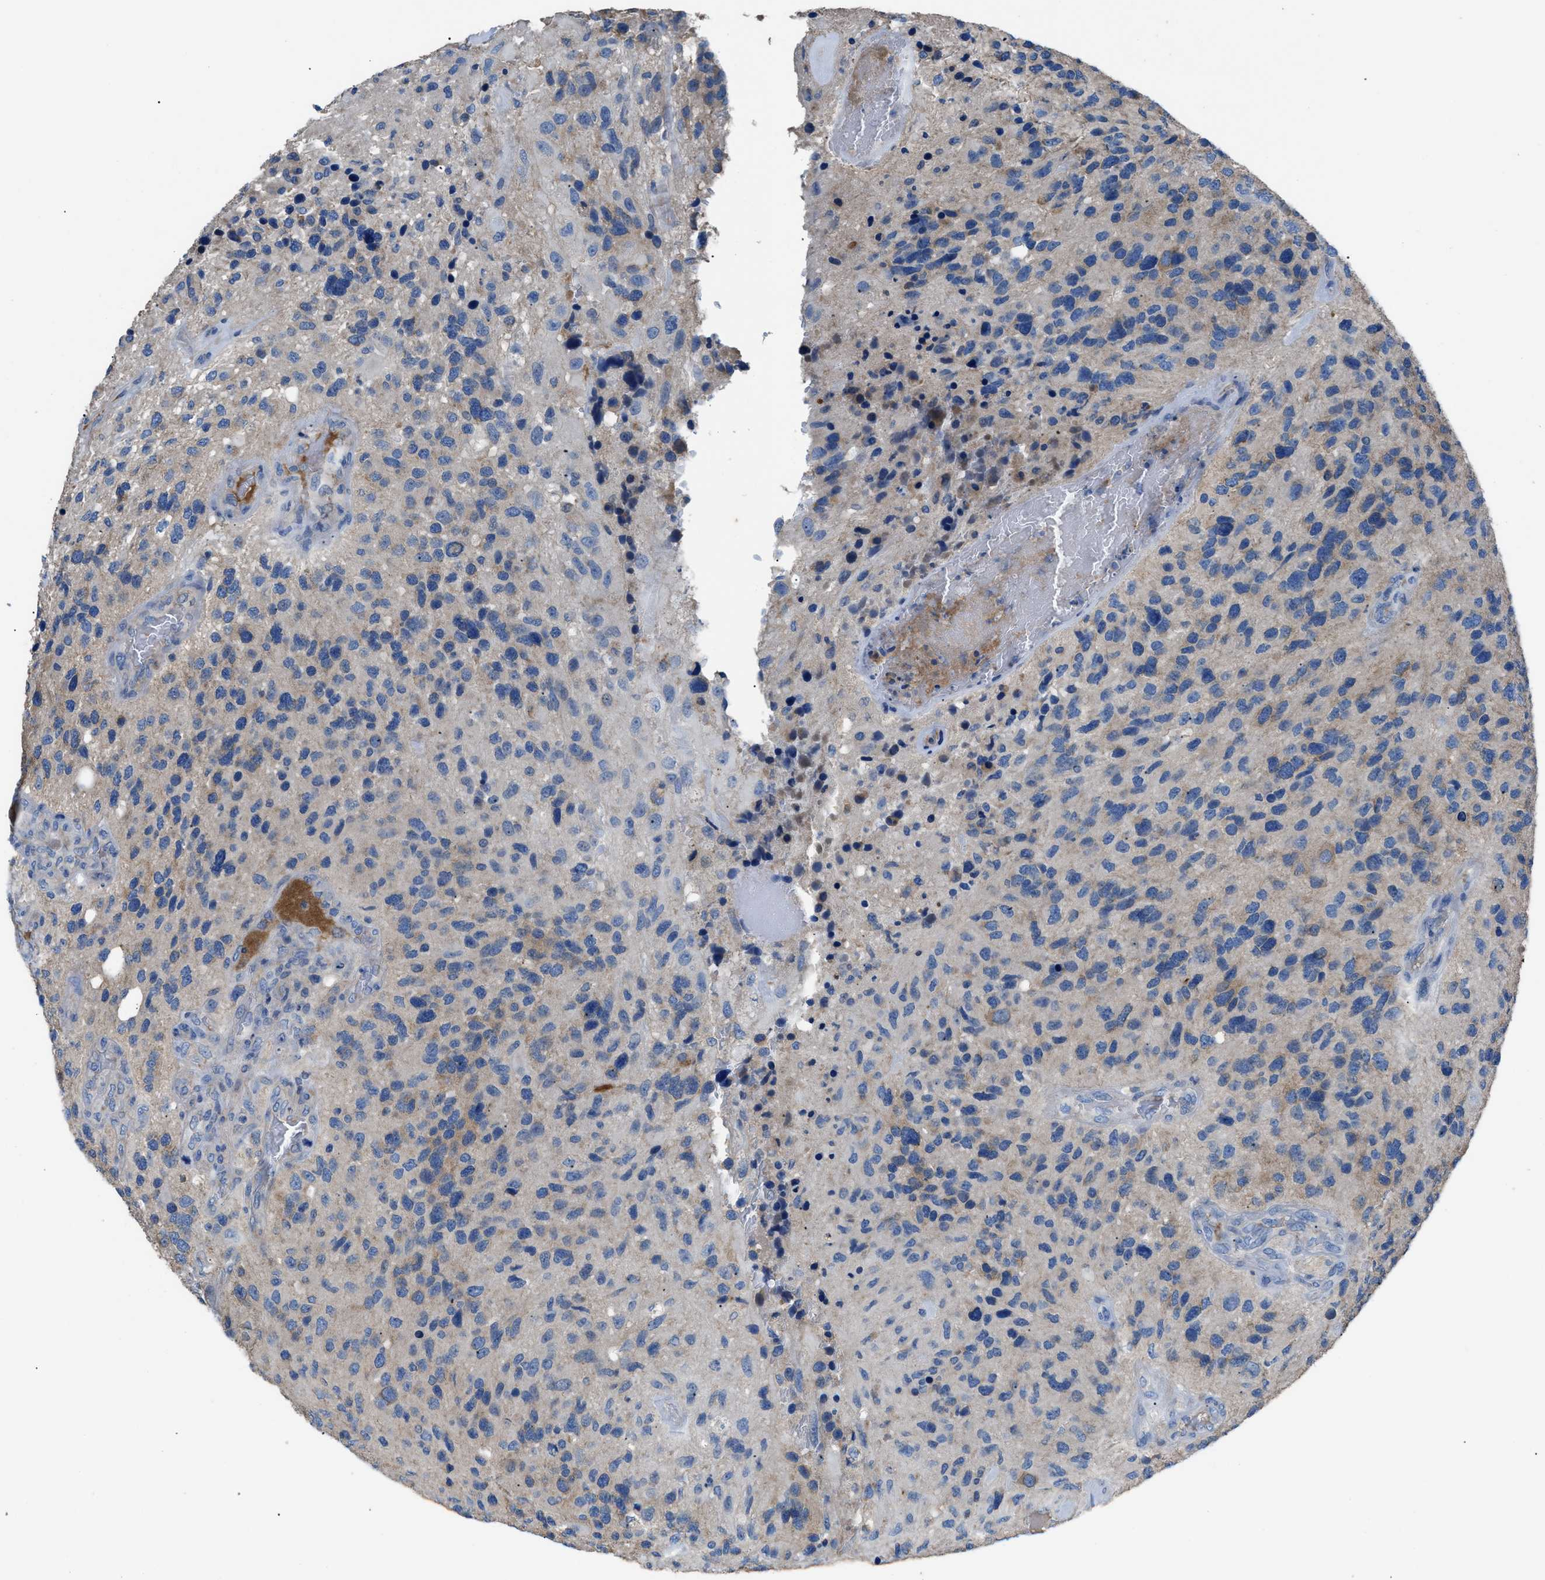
{"staining": {"intensity": "weak", "quantity": "25%-75%", "location": "cytoplasmic/membranous"}, "tissue": "glioma", "cell_type": "Tumor cells", "image_type": "cancer", "snomed": [{"axis": "morphology", "description": "Glioma, malignant, High grade"}, {"axis": "topography", "description": "Brain"}], "caption": "This is an image of immunohistochemistry staining of malignant glioma (high-grade), which shows weak staining in the cytoplasmic/membranous of tumor cells.", "gene": "SGCZ", "patient": {"sex": "female", "age": 58}}